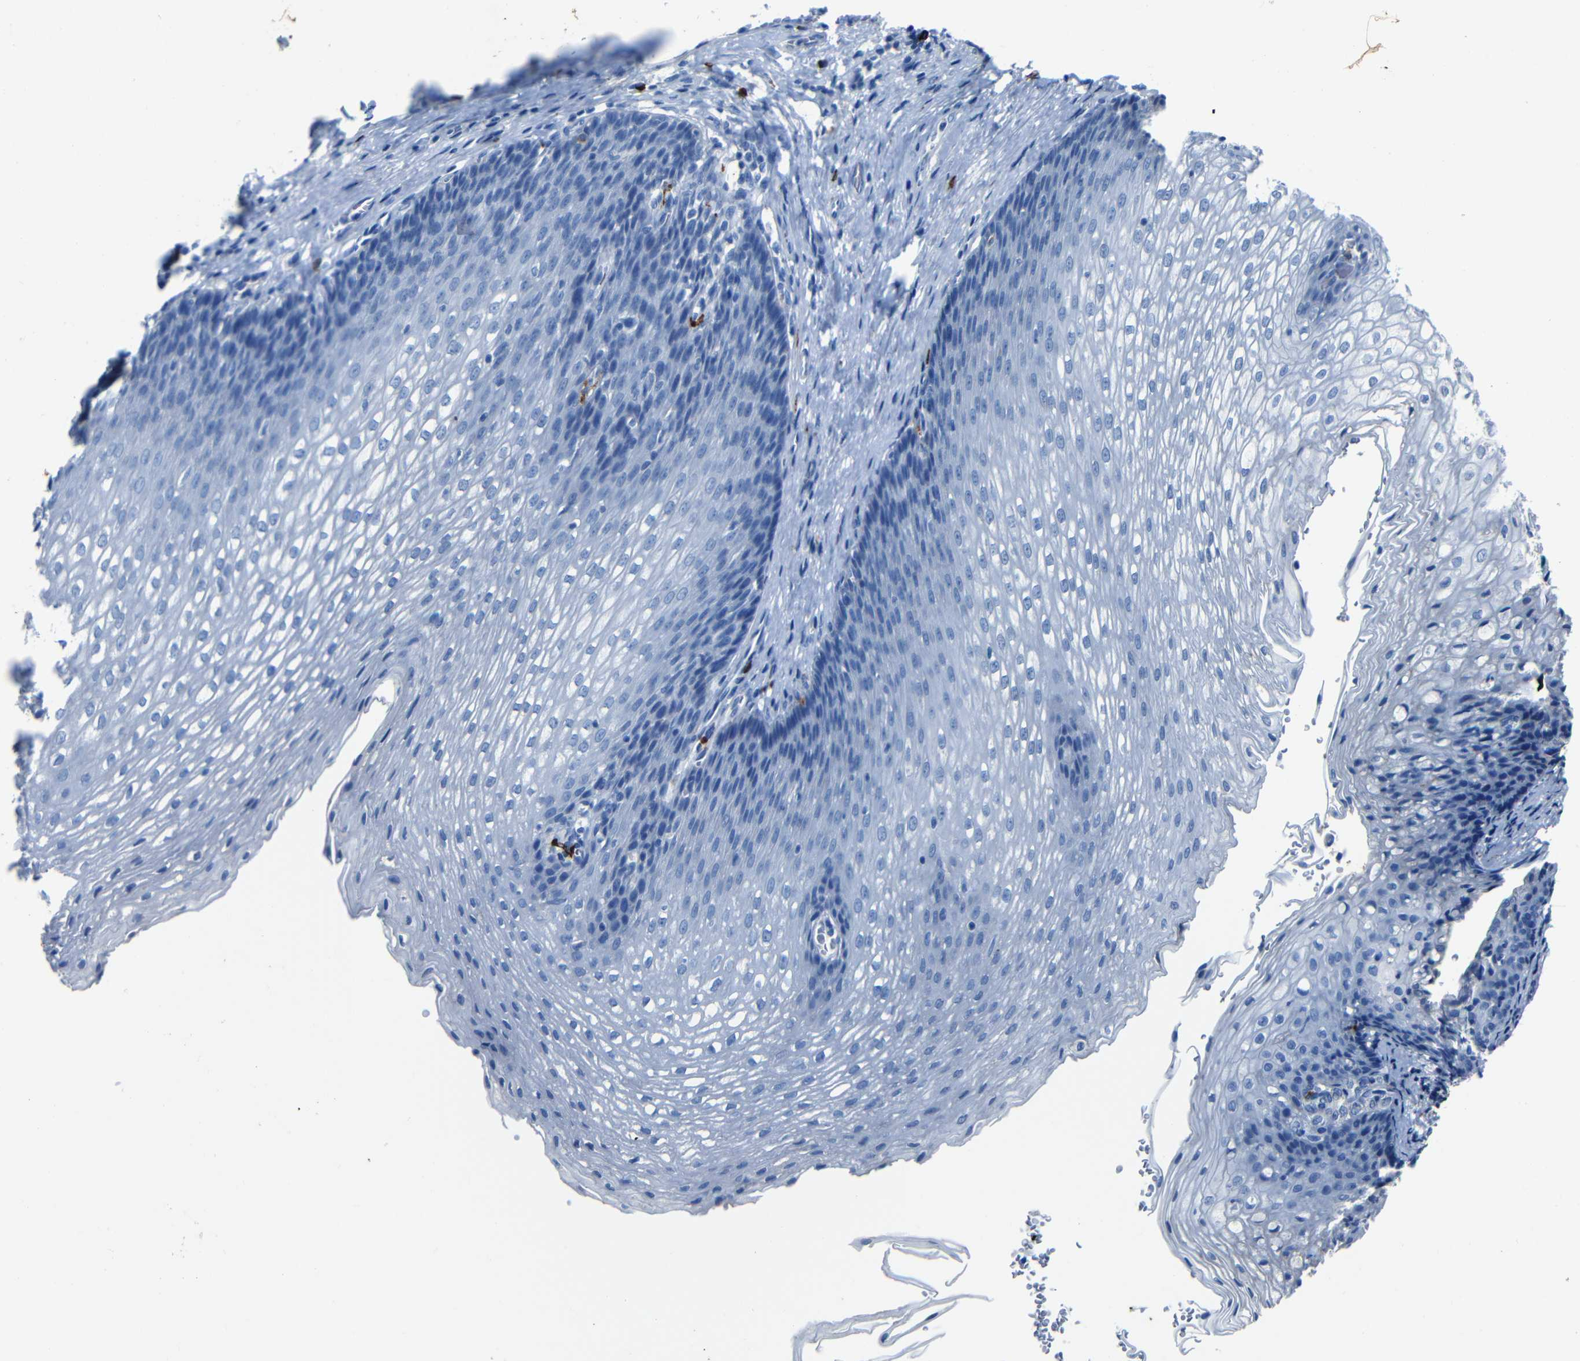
{"staining": {"intensity": "negative", "quantity": "none", "location": "none"}, "tissue": "esophagus", "cell_type": "Squamous epithelial cells", "image_type": "normal", "snomed": [{"axis": "morphology", "description": "Normal tissue, NOS"}, {"axis": "topography", "description": "Esophagus"}], "caption": "Immunohistochemistry (IHC) micrograph of unremarkable human esophagus stained for a protein (brown), which demonstrates no positivity in squamous epithelial cells.", "gene": "CLDN11", "patient": {"sex": "male", "age": 48}}